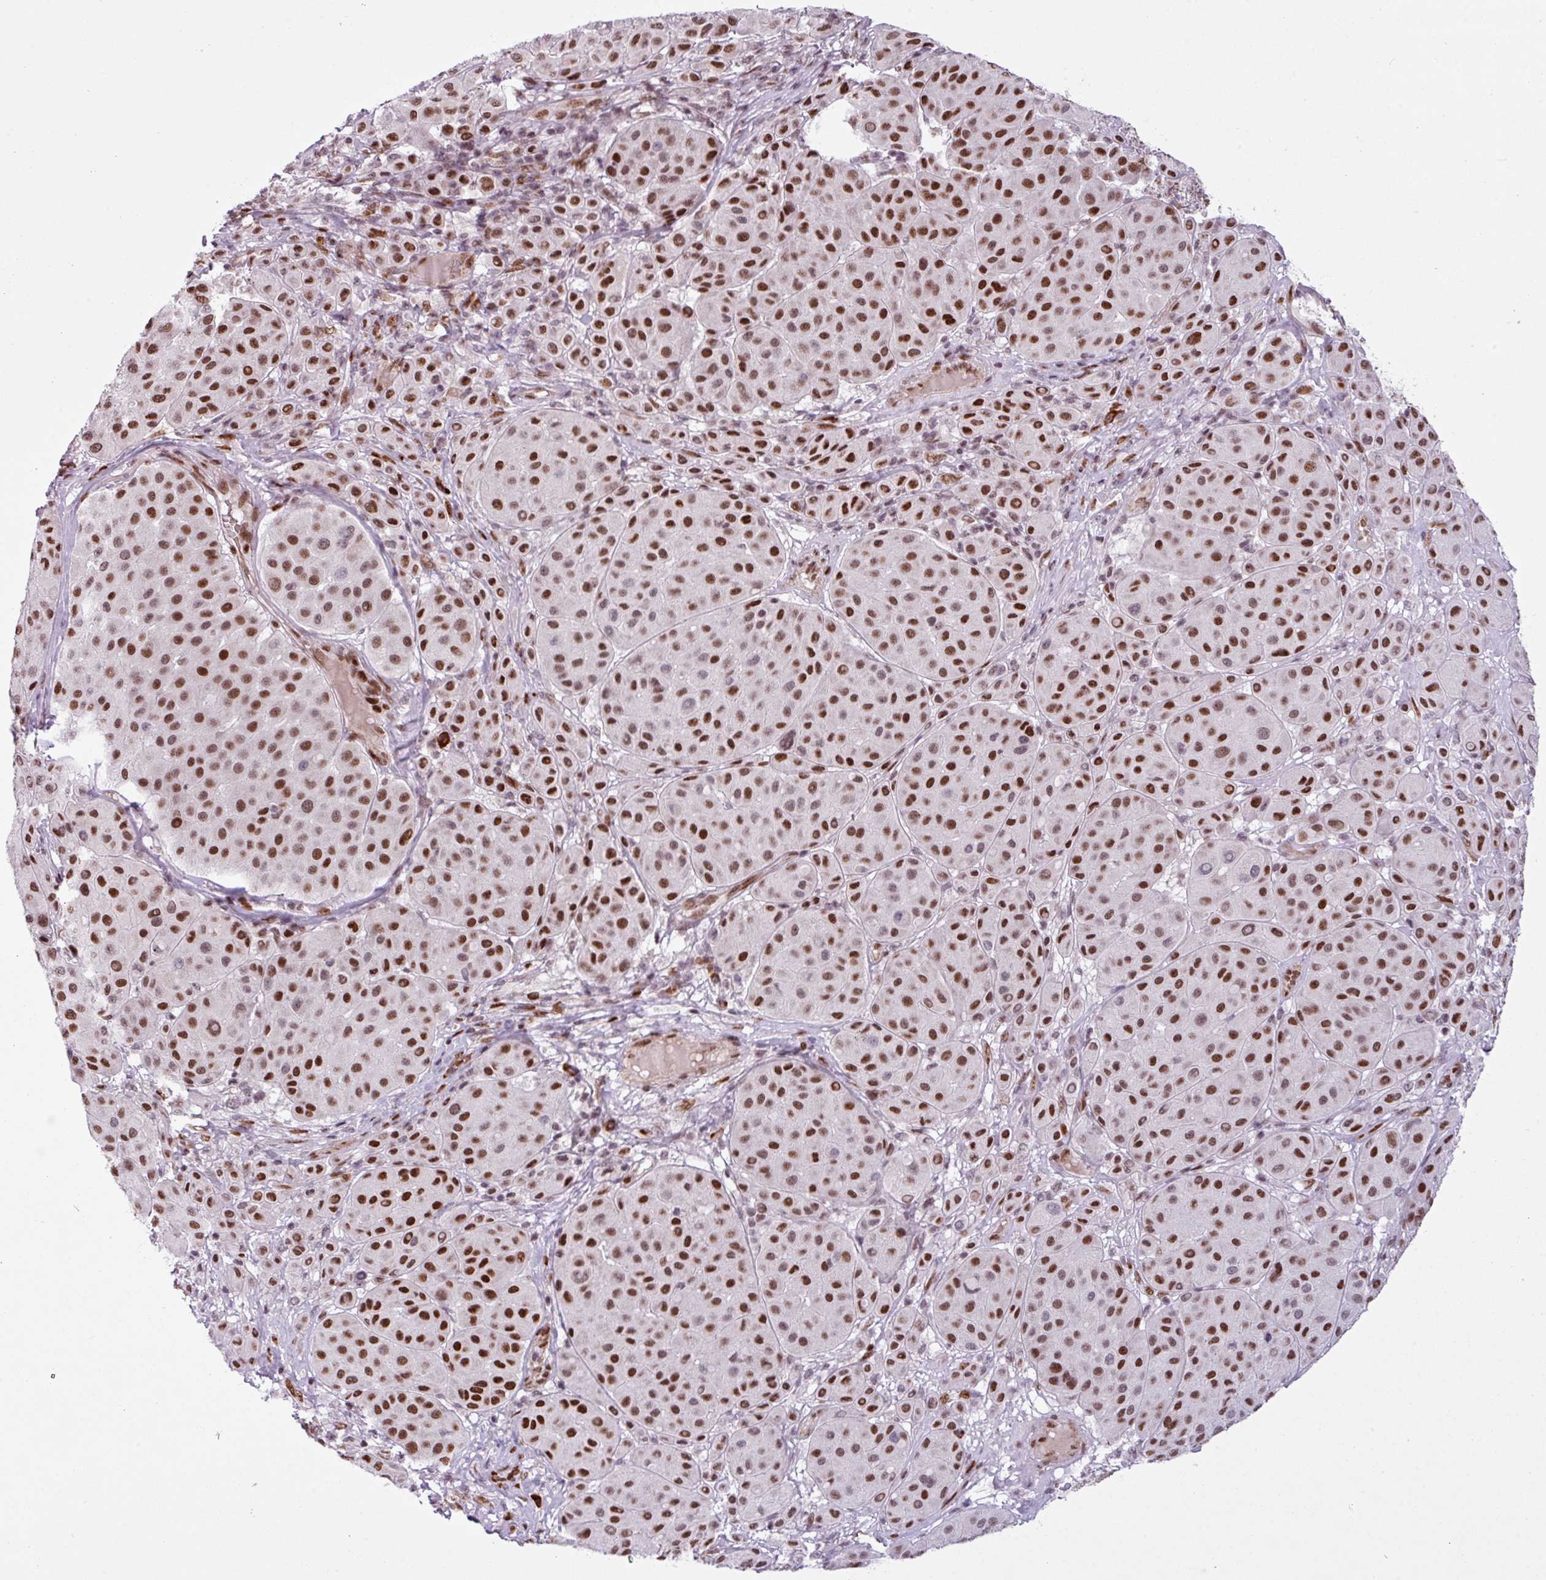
{"staining": {"intensity": "strong", "quantity": ">75%", "location": "nuclear"}, "tissue": "melanoma", "cell_type": "Tumor cells", "image_type": "cancer", "snomed": [{"axis": "morphology", "description": "Malignant melanoma, Metastatic site"}, {"axis": "topography", "description": "Smooth muscle"}], "caption": "A histopathology image of human malignant melanoma (metastatic site) stained for a protein displays strong nuclear brown staining in tumor cells. (brown staining indicates protein expression, while blue staining denotes nuclei).", "gene": "PRDM5", "patient": {"sex": "male", "age": 41}}